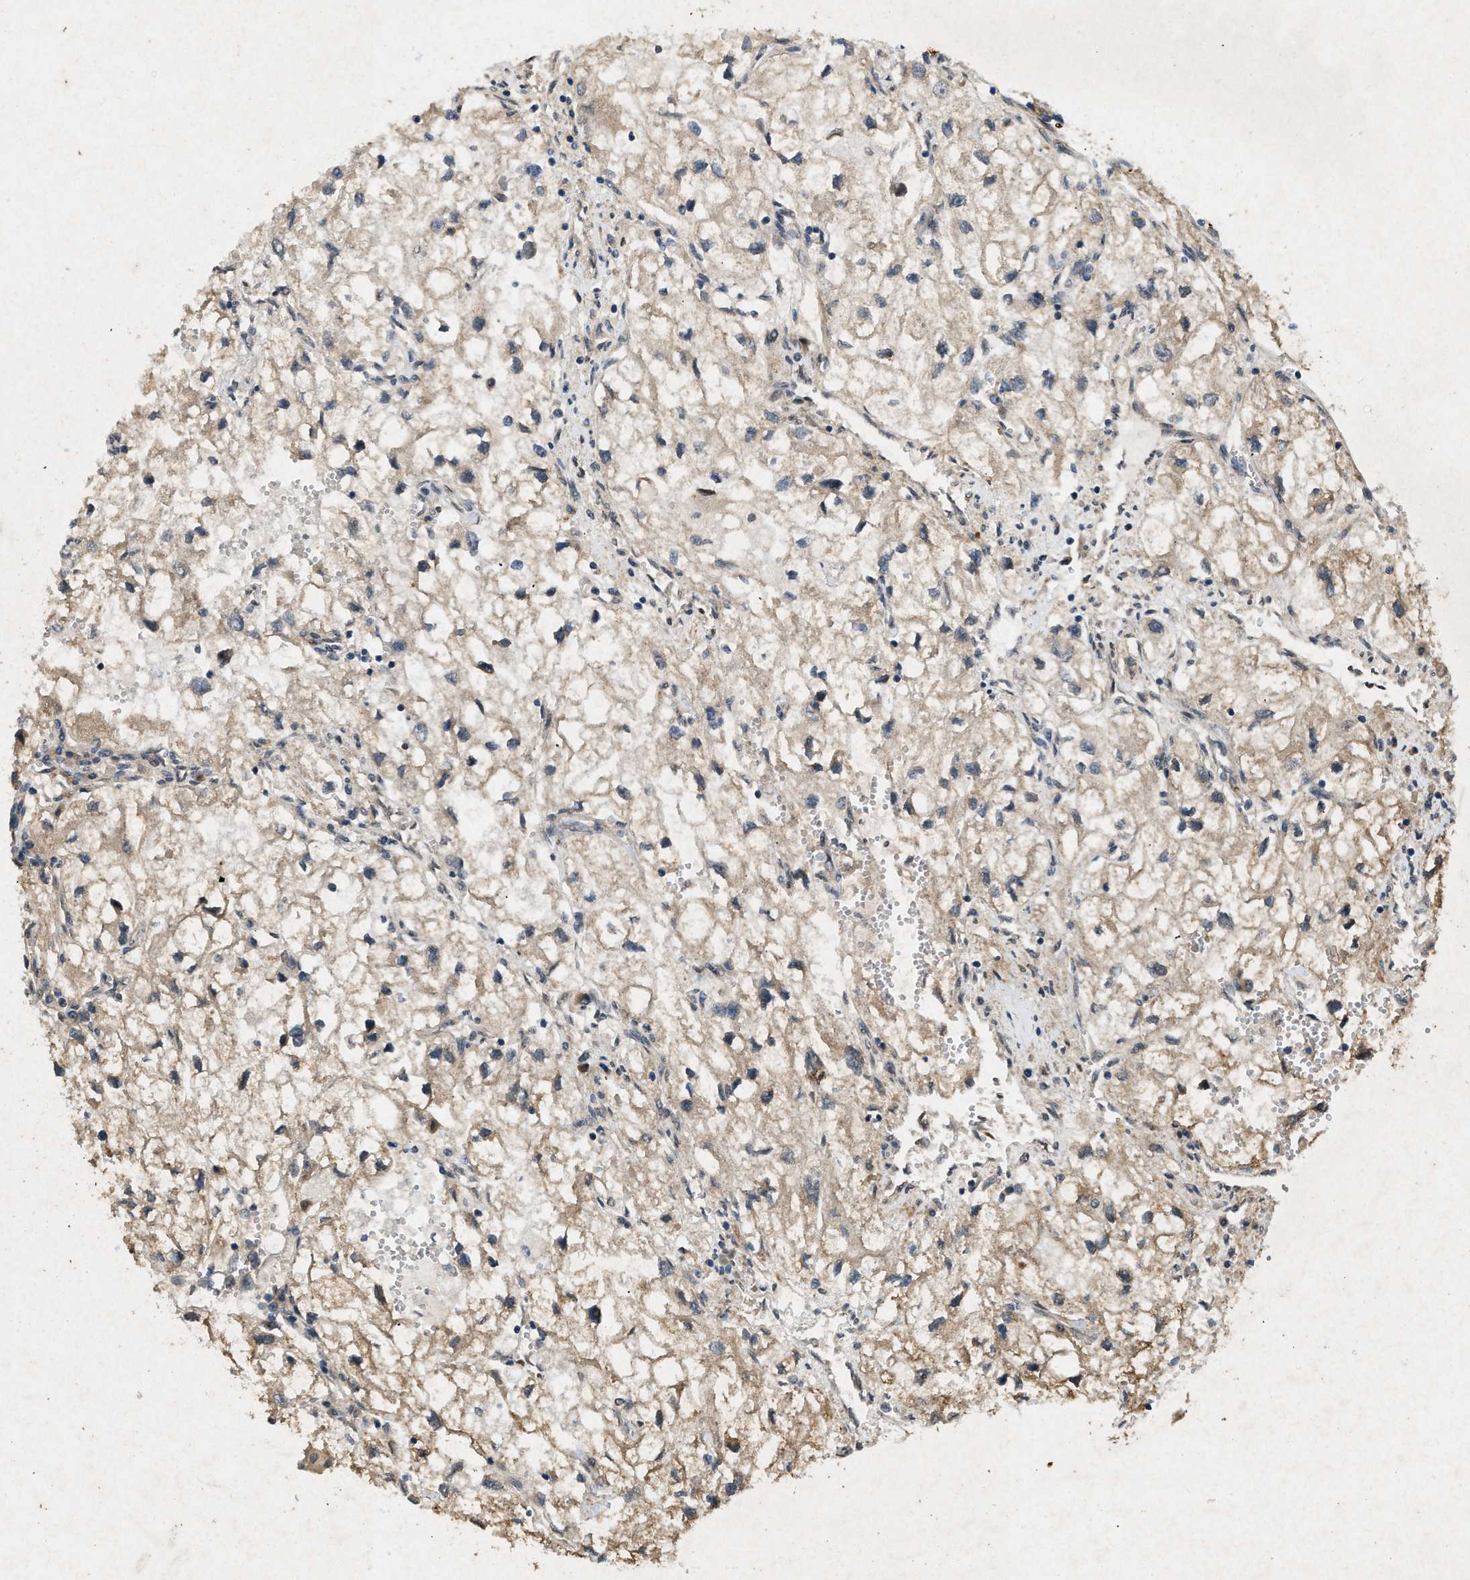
{"staining": {"intensity": "weak", "quantity": ">75%", "location": "cytoplasmic/membranous"}, "tissue": "renal cancer", "cell_type": "Tumor cells", "image_type": "cancer", "snomed": [{"axis": "morphology", "description": "Adenocarcinoma, NOS"}, {"axis": "topography", "description": "Kidney"}], "caption": "IHC micrograph of neoplastic tissue: renal adenocarcinoma stained using immunohistochemistry (IHC) exhibits low levels of weak protein expression localized specifically in the cytoplasmic/membranous of tumor cells, appearing as a cytoplasmic/membranous brown color.", "gene": "PRKG2", "patient": {"sex": "female", "age": 70}}